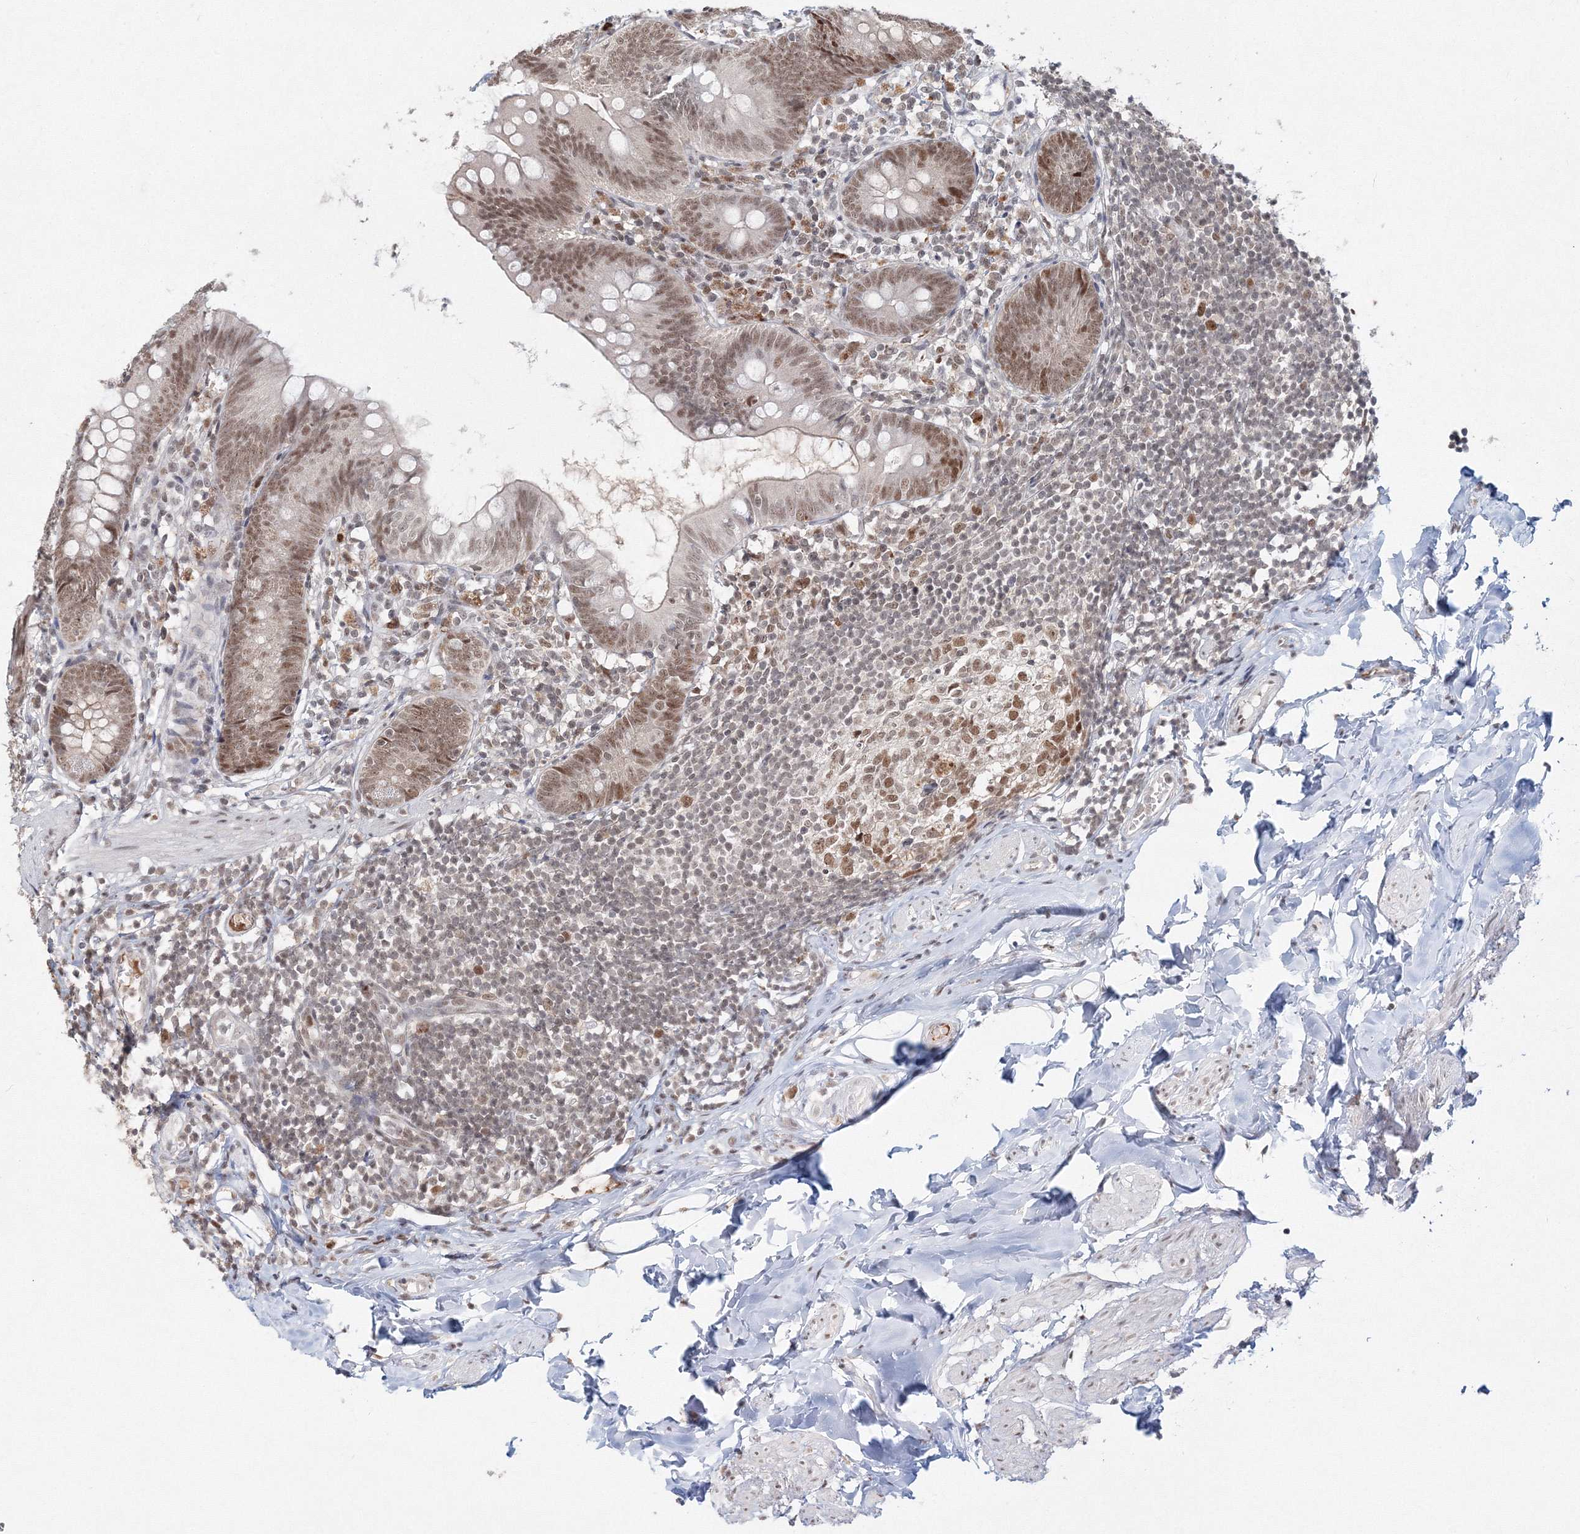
{"staining": {"intensity": "moderate", "quantity": ">75%", "location": "cytoplasmic/membranous"}, "tissue": "appendix", "cell_type": "Glandular cells", "image_type": "normal", "snomed": [{"axis": "morphology", "description": "Normal tissue, NOS"}, {"axis": "topography", "description": "Appendix"}], "caption": "A photomicrograph of human appendix stained for a protein reveals moderate cytoplasmic/membranous brown staining in glandular cells. (DAB IHC, brown staining for protein, blue staining for nuclei).", "gene": "IWS1", "patient": {"sex": "female", "age": 62}}